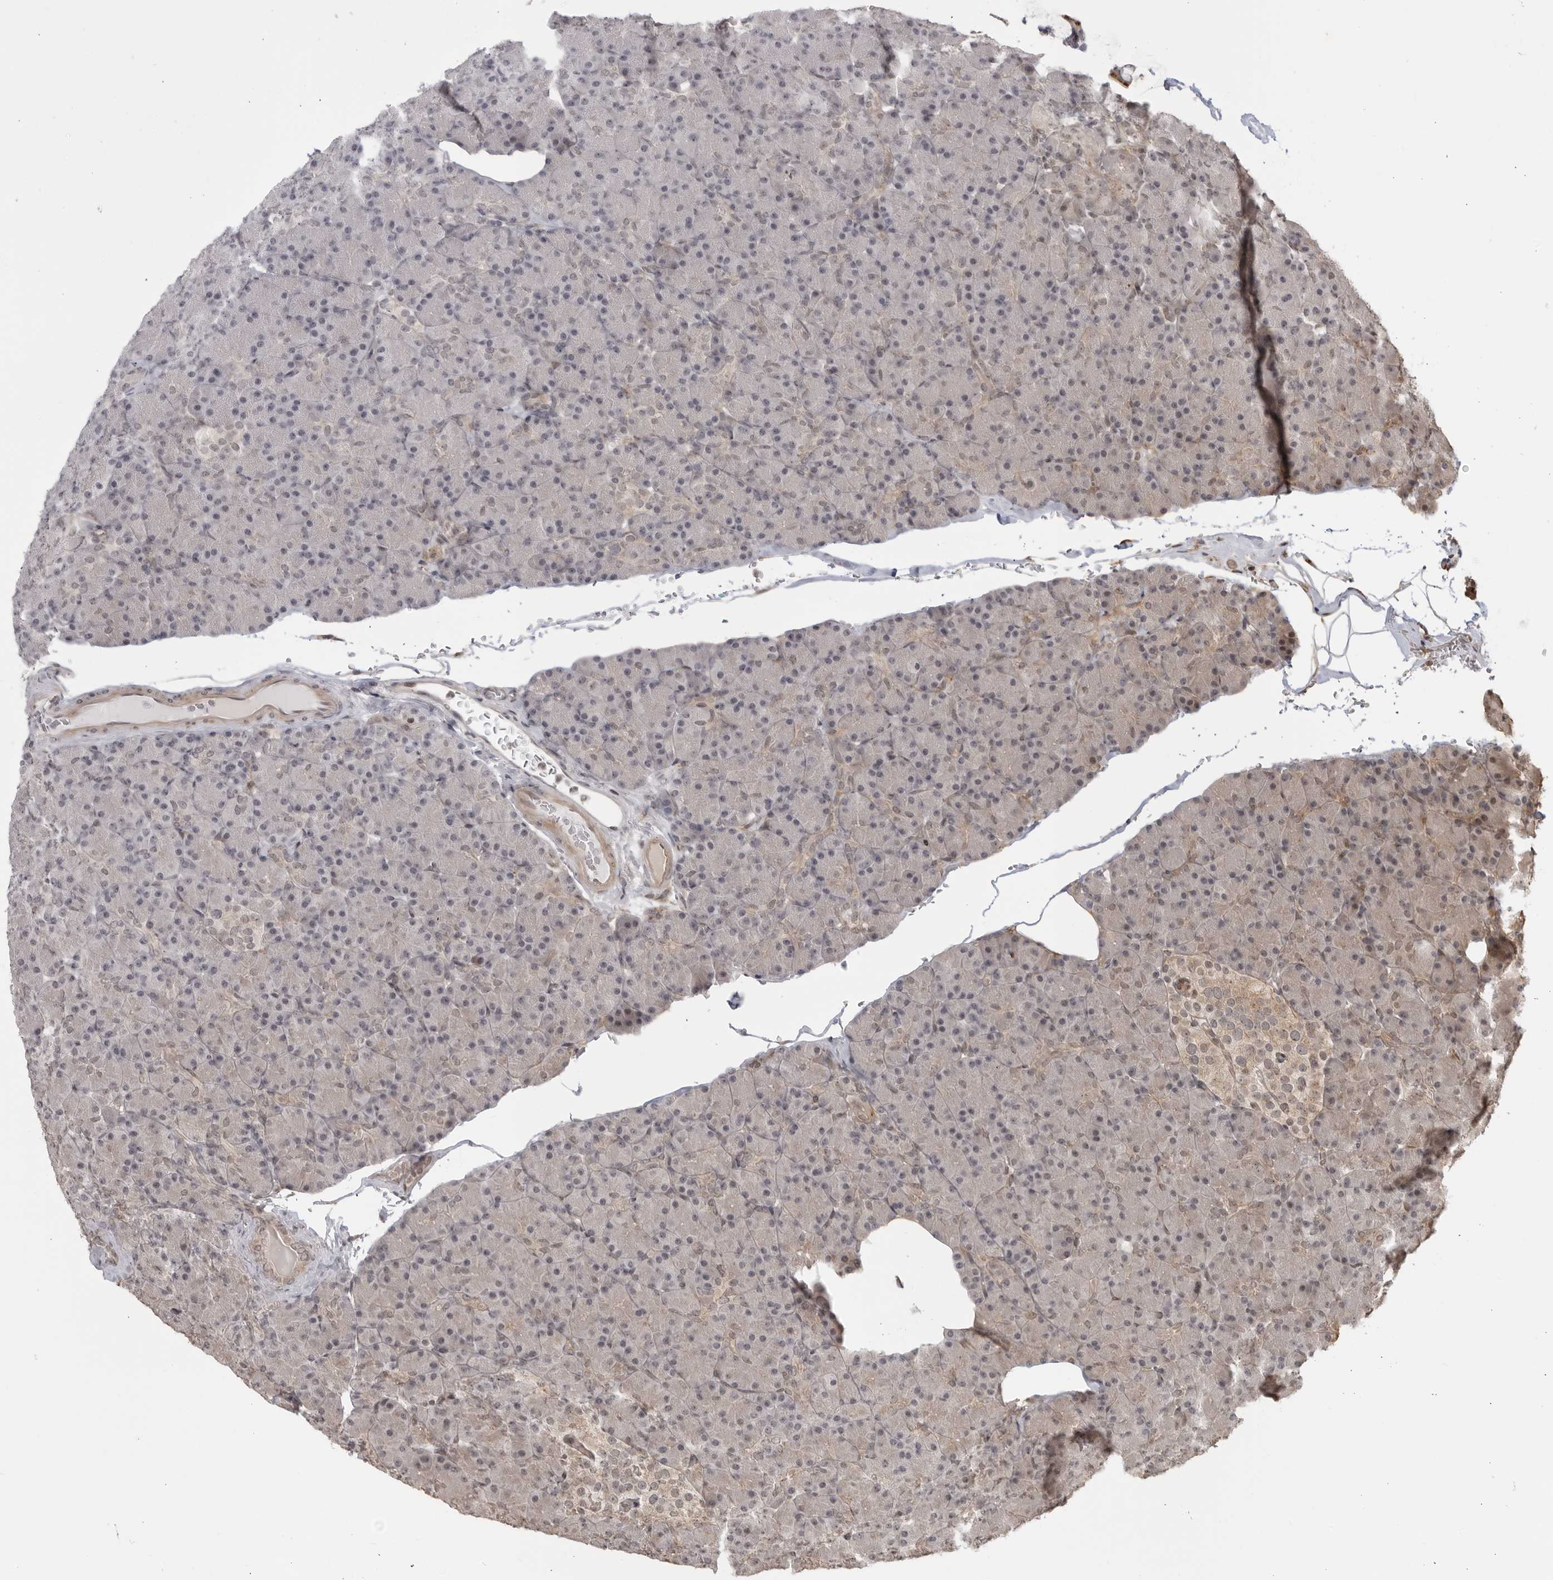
{"staining": {"intensity": "moderate", "quantity": "<25%", "location": "cytoplasmic/membranous"}, "tissue": "pancreas", "cell_type": "Exocrine glandular cells", "image_type": "normal", "snomed": [{"axis": "morphology", "description": "Normal tissue, NOS"}, {"axis": "topography", "description": "Pancreas"}], "caption": "About <25% of exocrine glandular cells in benign human pancreas display moderate cytoplasmic/membranous protein staining as visualized by brown immunohistochemical staining.", "gene": "TCF21", "patient": {"sex": "female", "age": 43}}